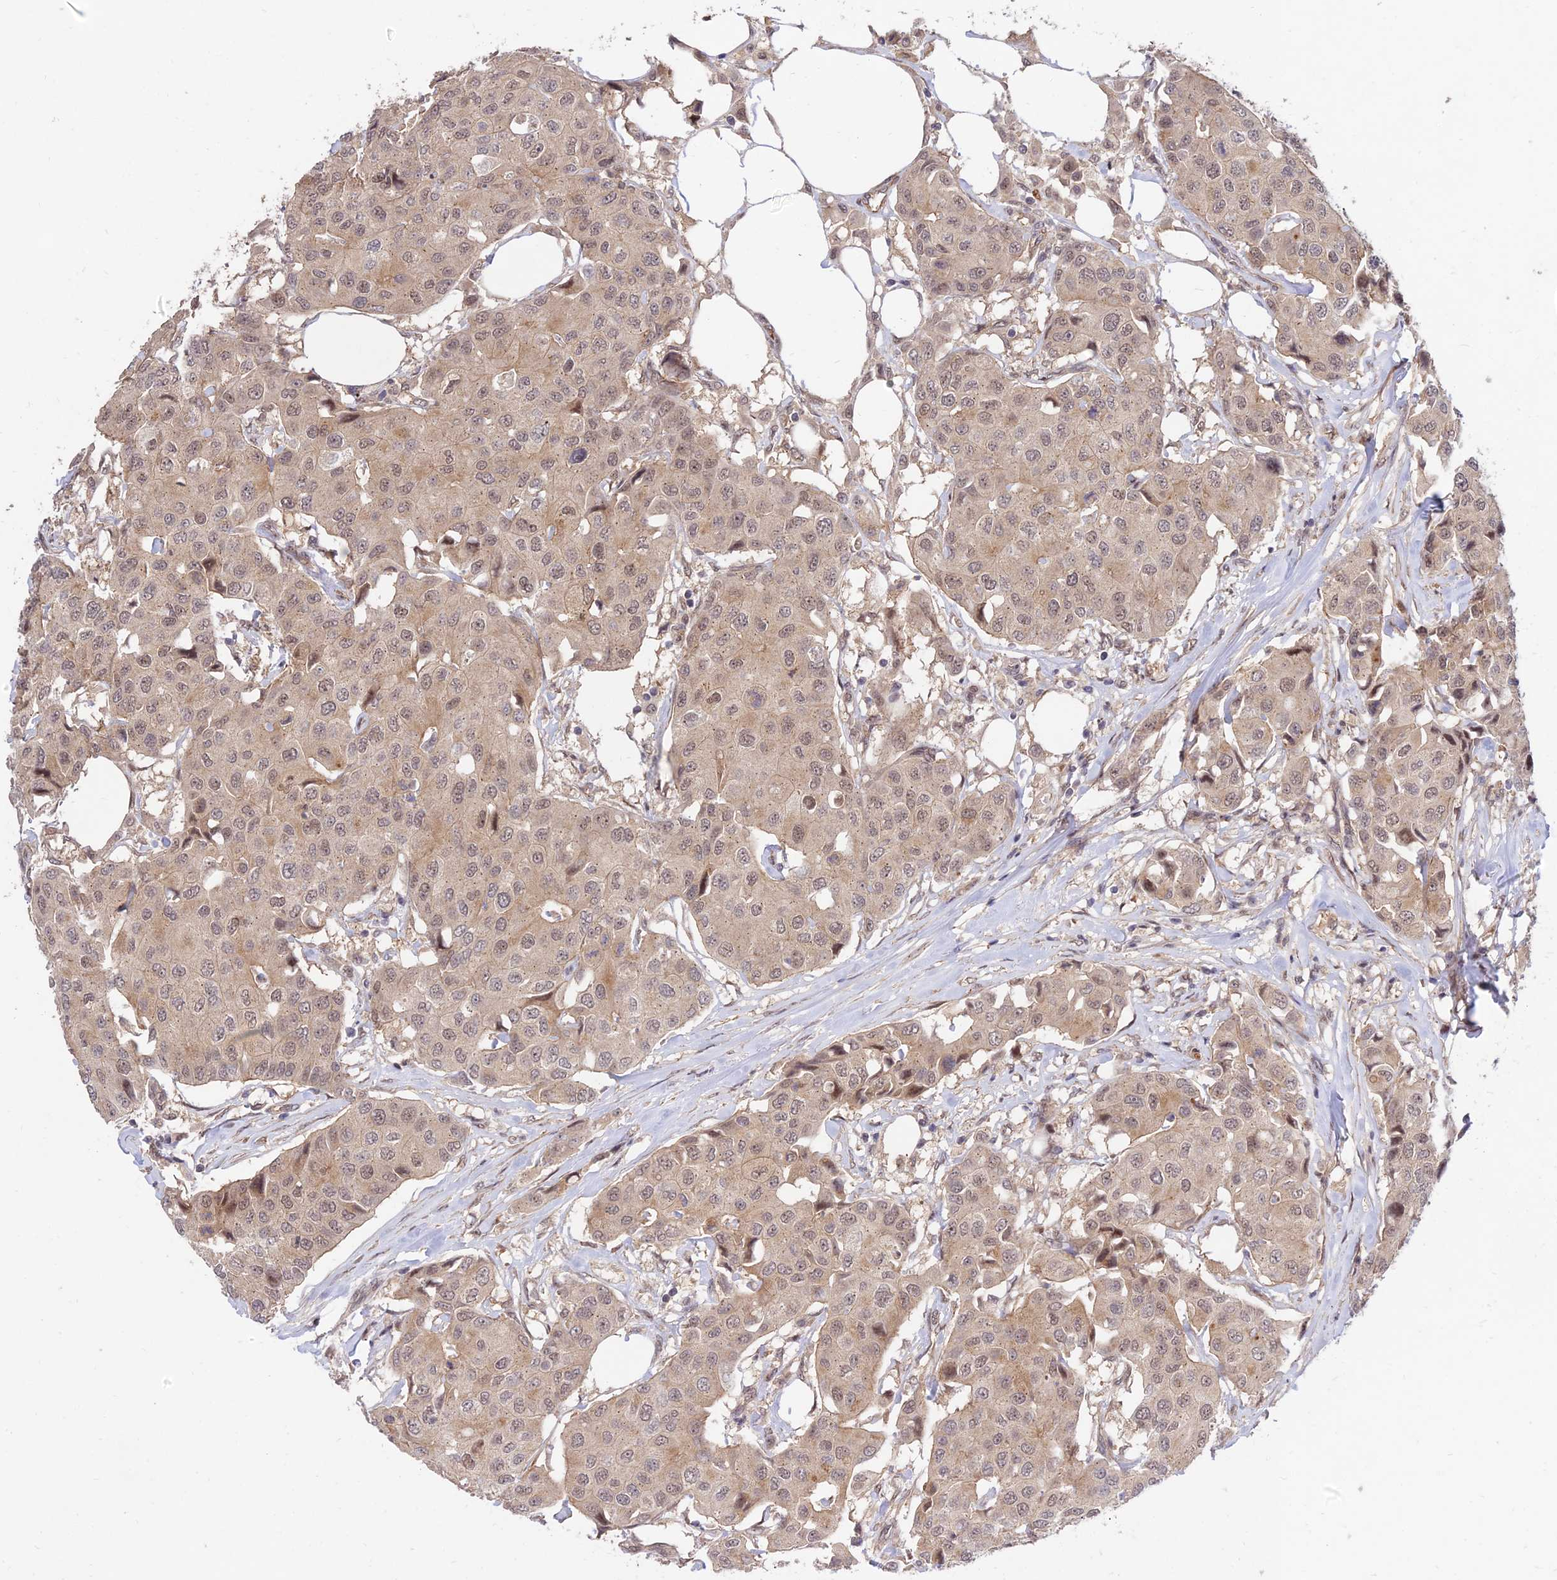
{"staining": {"intensity": "weak", "quantity": ">75%", "location": "cytoplasmic/membranous,nuclear"}, "tissue": "breast cancer", "cell_type": "Tumor cells", "image_type": "cancer", "snomed": [{"axis": "morphology", "description": "Duct carcinoma"}, {"axis": "topography", "description": "Breast"}], "caption": "Breast cancer (invasive ductal carcinoma) stained for a protein exhibits weak cytoplasmic/membranous and nuclear positivity in tumor cells.", "gene": "ZNF85", "patient": {"sex": "female", "age": 80}}